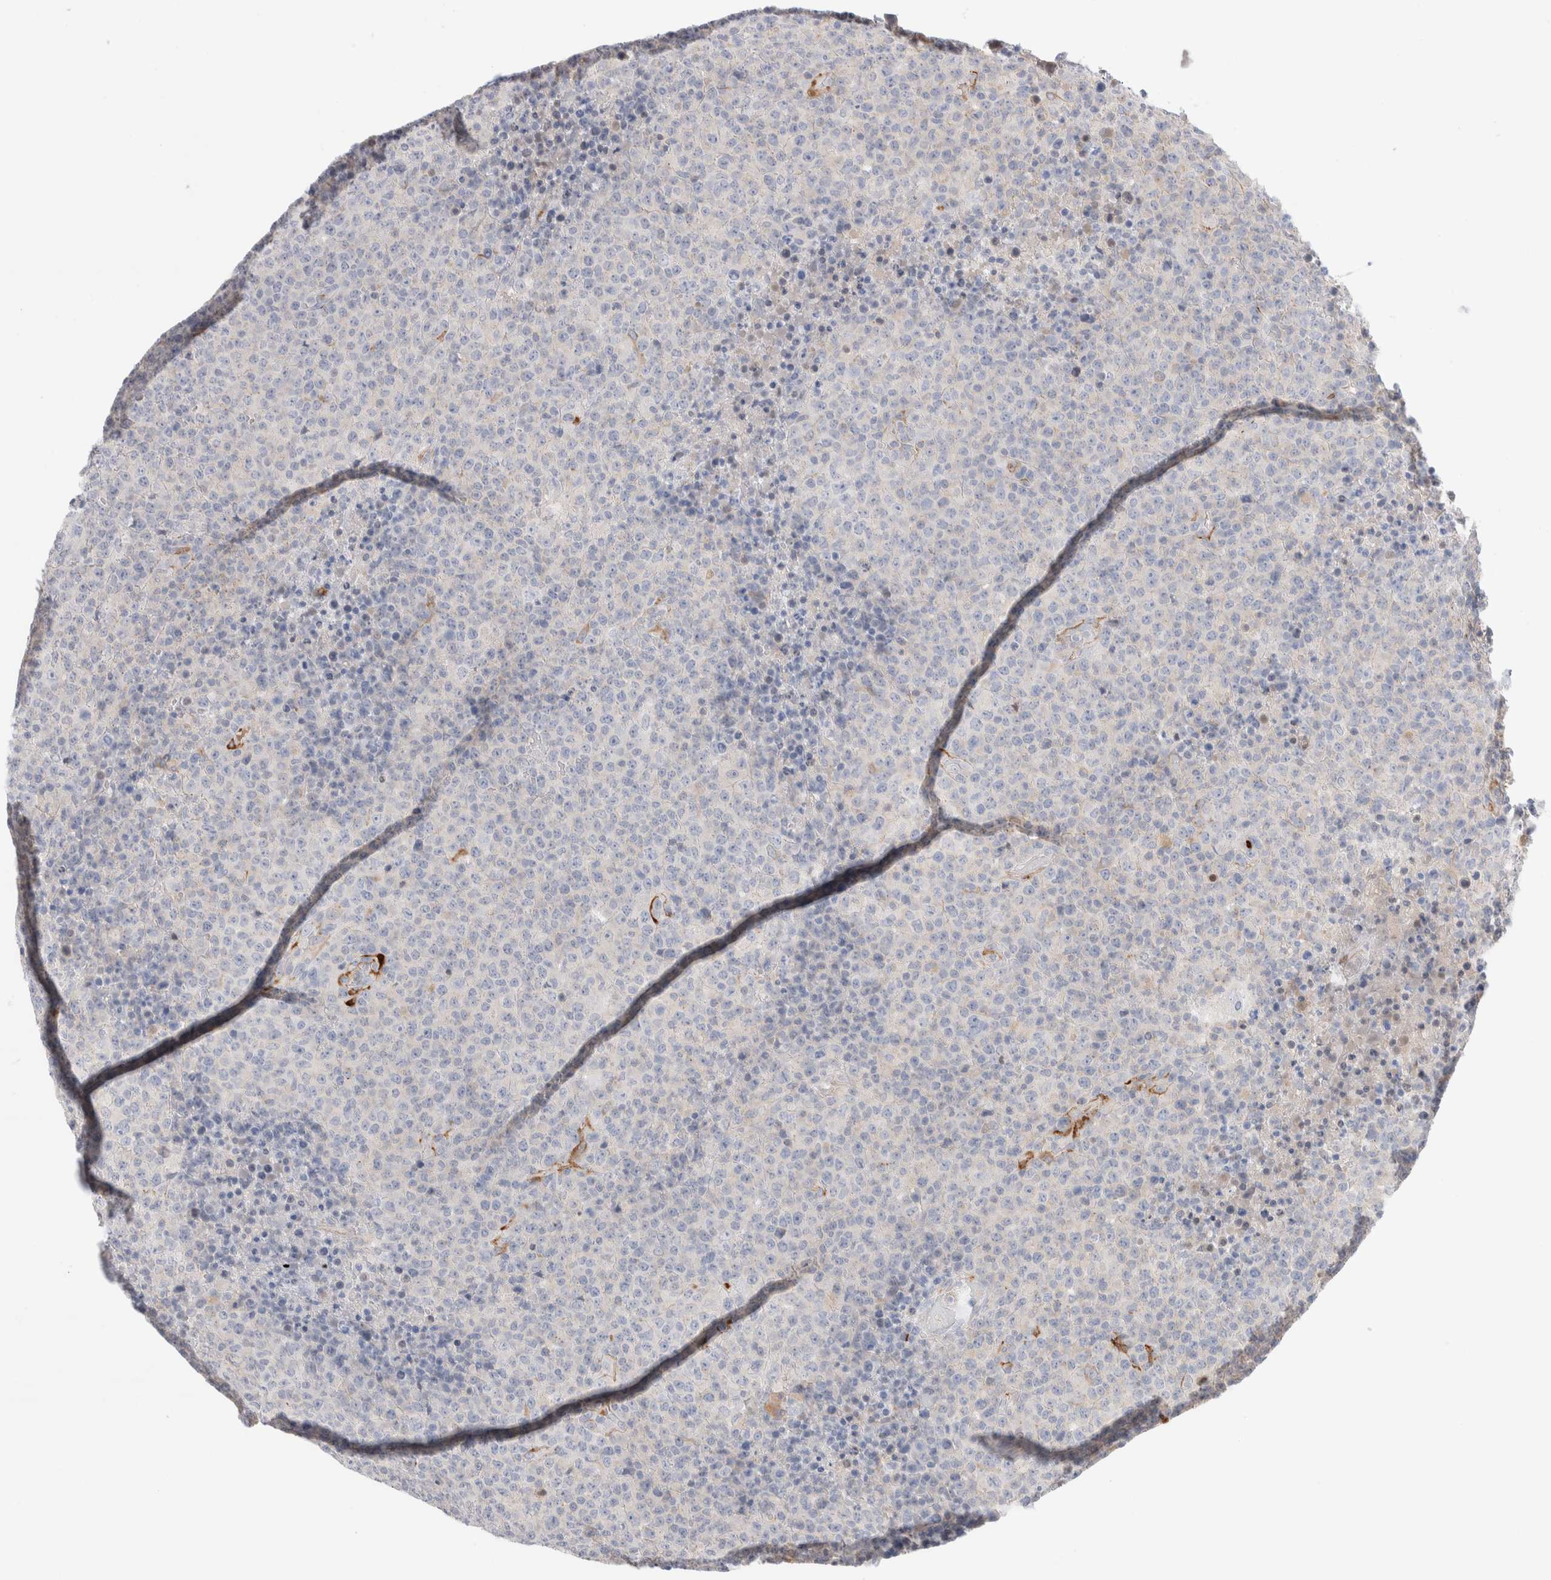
{"staining": {"intensity": "negative", "quantity": "none", "location": "none"}, "tissue": "lymphoma", "cell_type": "Tumor cells", "image_type": "cancer", "snomed": [{"axis": "morphology", "description": "Malignant lymphoma, non-Hodgkin's type, High grade"}, {"axis": "topography", "description": "Lymph node"}], "caption": "Tumor cells show no significant protein staining in lymphoma.", "gene": "SEPTIN4", "patient": {"sex": "male", "age": 13}}